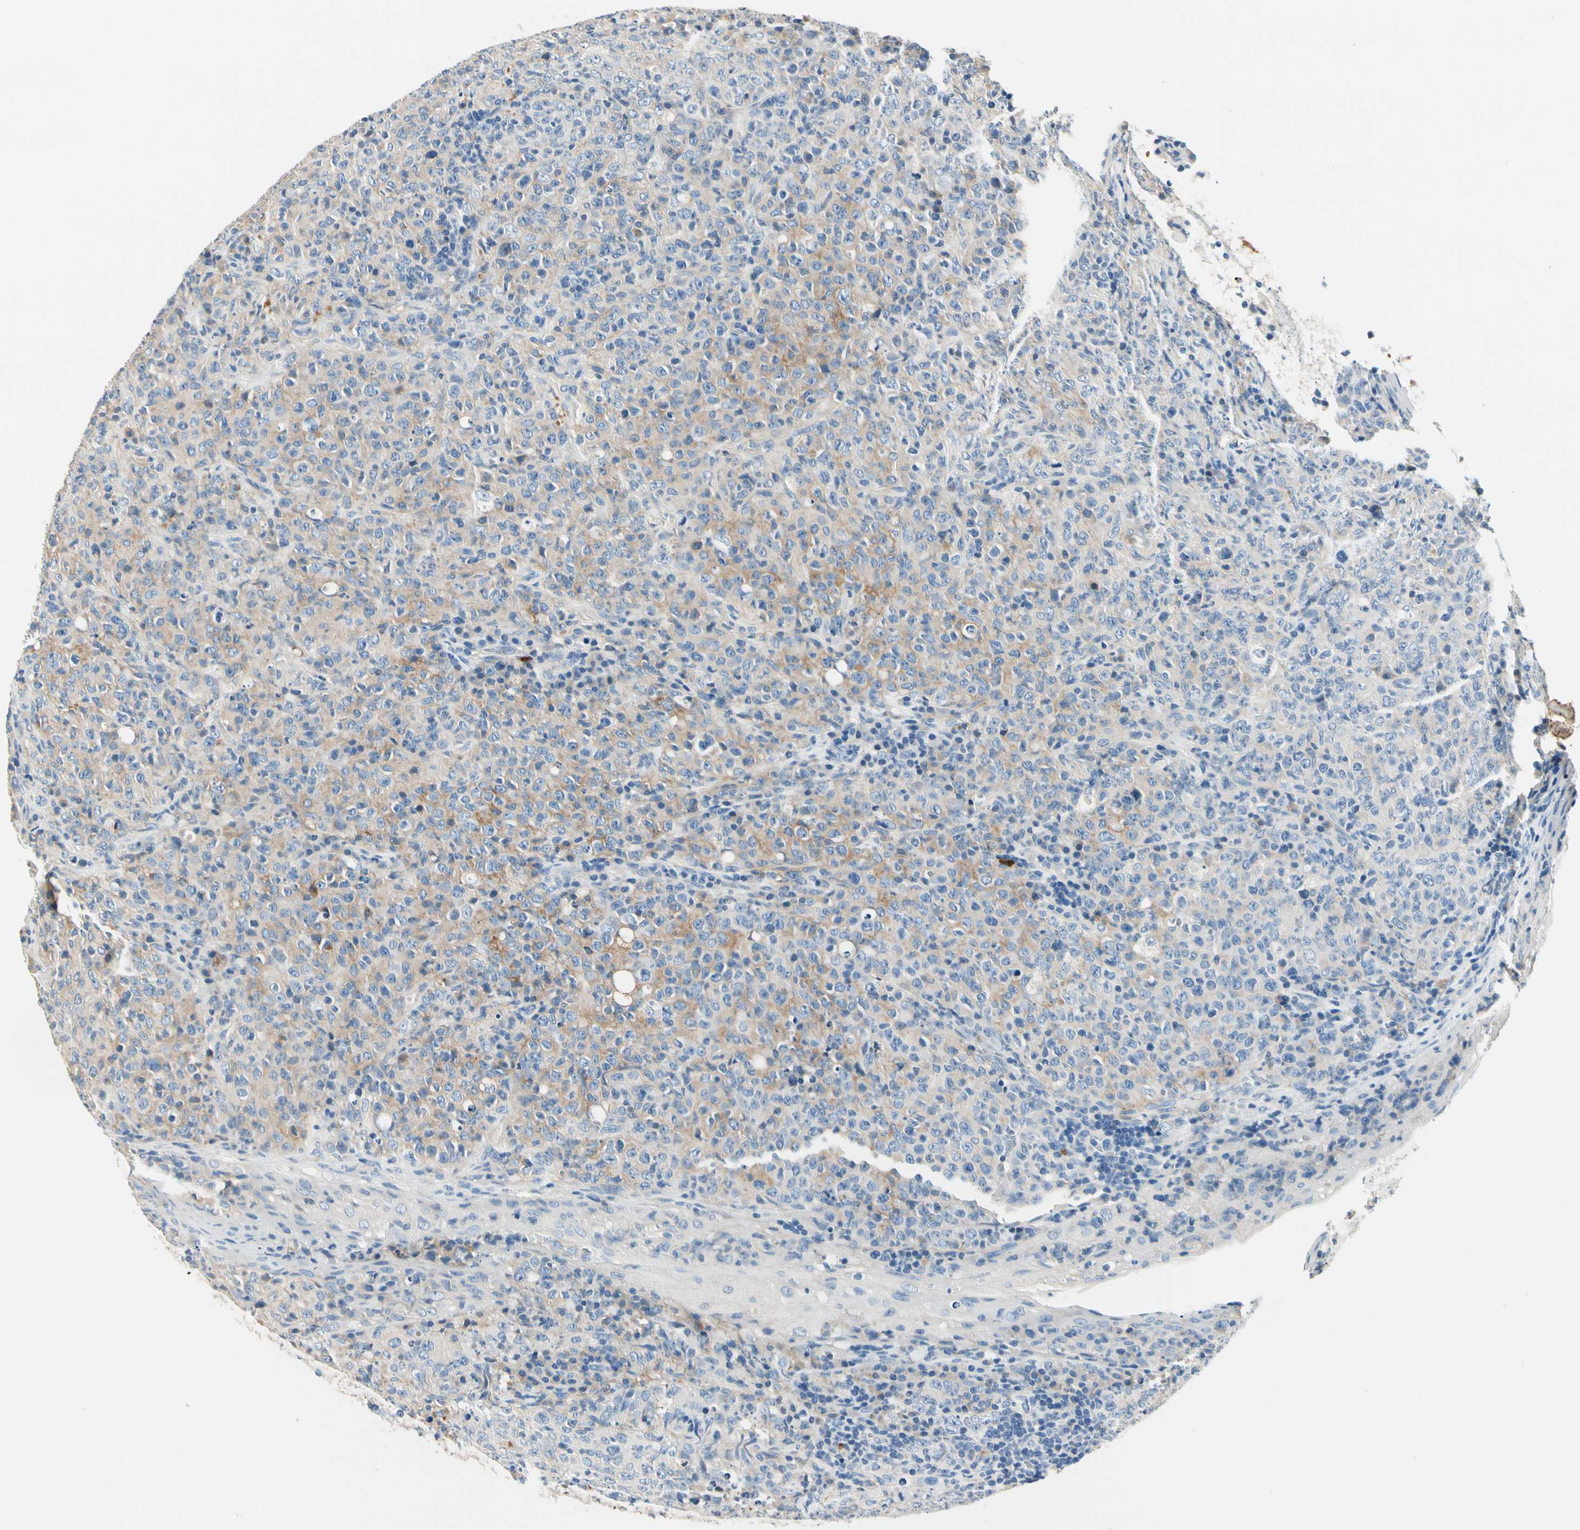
{"staining": {"intensity": "weak", "quantity": "25%-75%", "location": "cytoplasmic/membranous"}, "tissue": "lymphoma", "cell_type": "Tumor cells", "image_type": "cancer", "snomed": [{"axis": "morphology", "description": "Malignant lymphoma, non-Hodgkin's type, High grade"}, {"axis": "topography", "description": "Tonsil"}], "caption": "A high-resolution histopathology image shows IHC staining of lymphoma, which displays weak cytoplasmic/membranous staining in approximately 25%-75% of tumor cells.", "gene": "TGFBR3", "patient": {"sex": "female", "age": 36}}